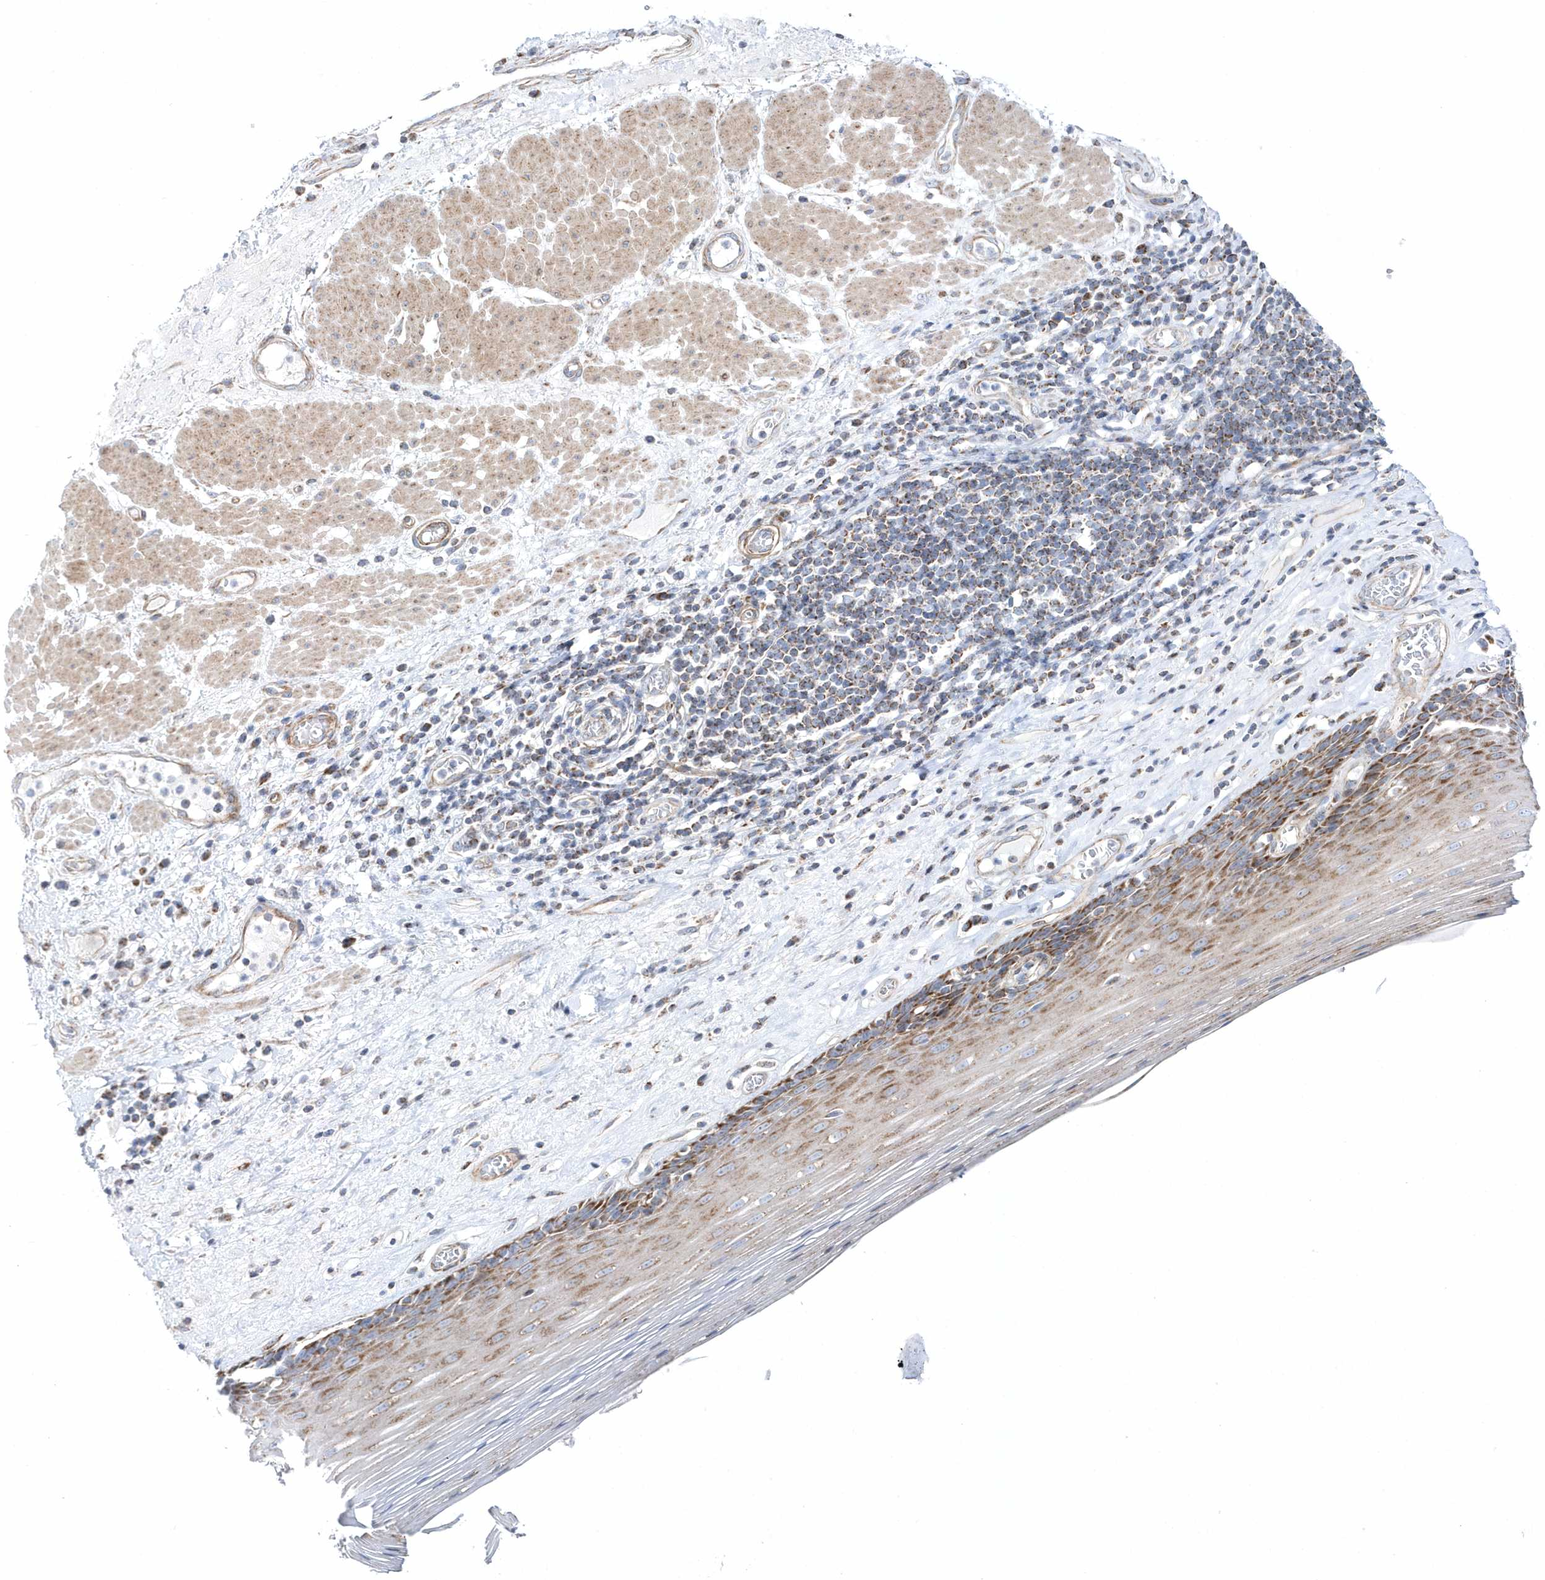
{"staining": {"intensity": "moderate", "quantity": "25%-75%", "location": "cytoplasmic/membranous"}, "tissue": "esophagus", "cell_type": "Squamous epithelial cells", "image_type": "normal", "snomed": [{"axis": "morphology", "description": "Normal tissue, NOS"}, {"axis": "topography", "description": "Esophagus"}], "caption": "This is a photomicrograph of IHC staining of benign esophagus, which shows moderate staining in the cytoplasmic/membranous of squamous epithelial cells.", "gene": "OPA1", "patient": {"sex": "male", "age": 62}}